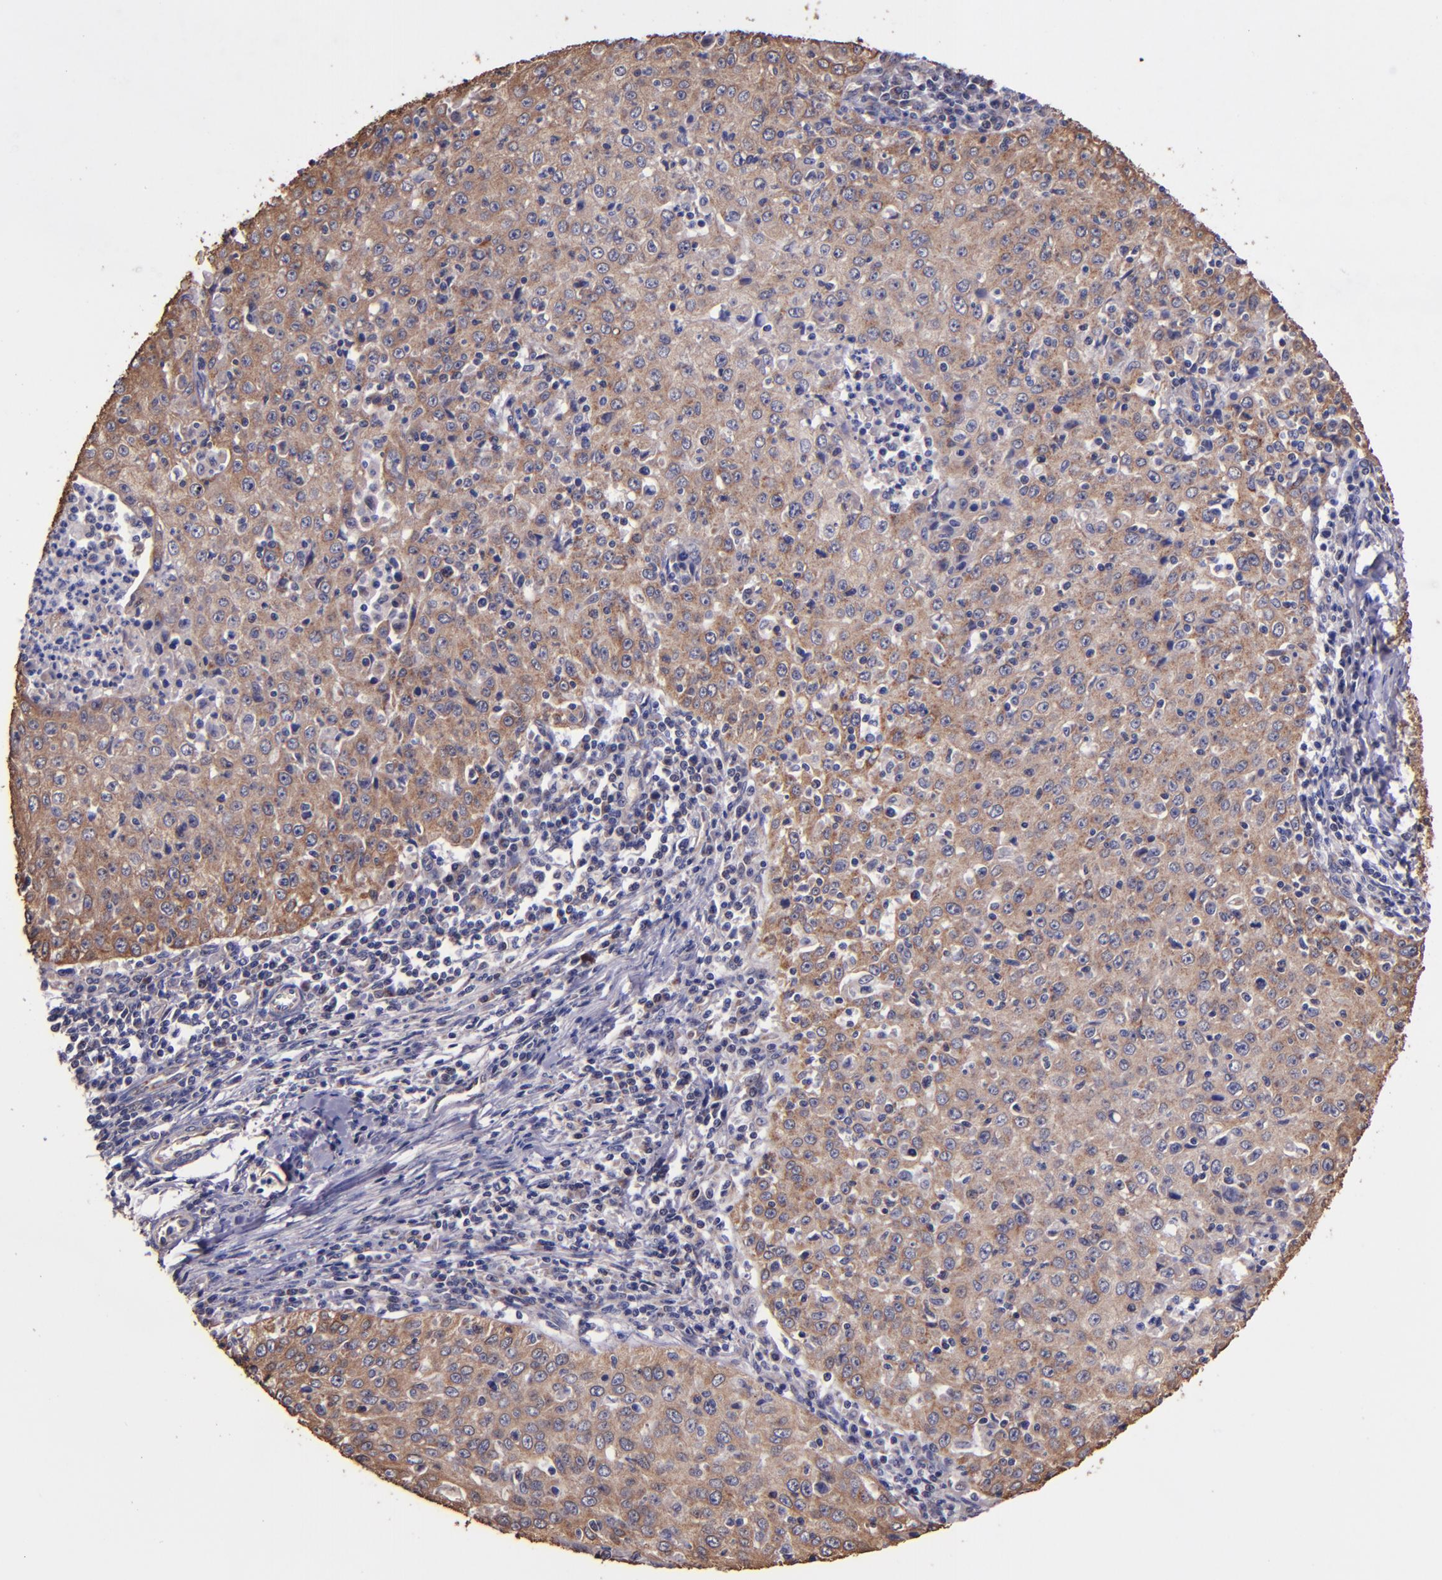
{"staining": {"intensity": "moderate", "quantity": ">75%", "location": "cytoplasmic/membranous"}, "tissue": "cervical cancer", "cell_type": "Tumor cells", "image_type": "cancer", "snomed": [{"axis": "morphology", "description": "Squamous cell carcinoma, NOS"}, {"axis": "topography", "description": "Cervix"}], "caption": "High-power microscopy captured an IHC photomicrograph of cervical cancer, revealing moderate cytoplasmic/membranous positivity in approximately >75% of tumor cells.", "gene": "SHC1", "patient": {"sex": "female", "age": 27}}